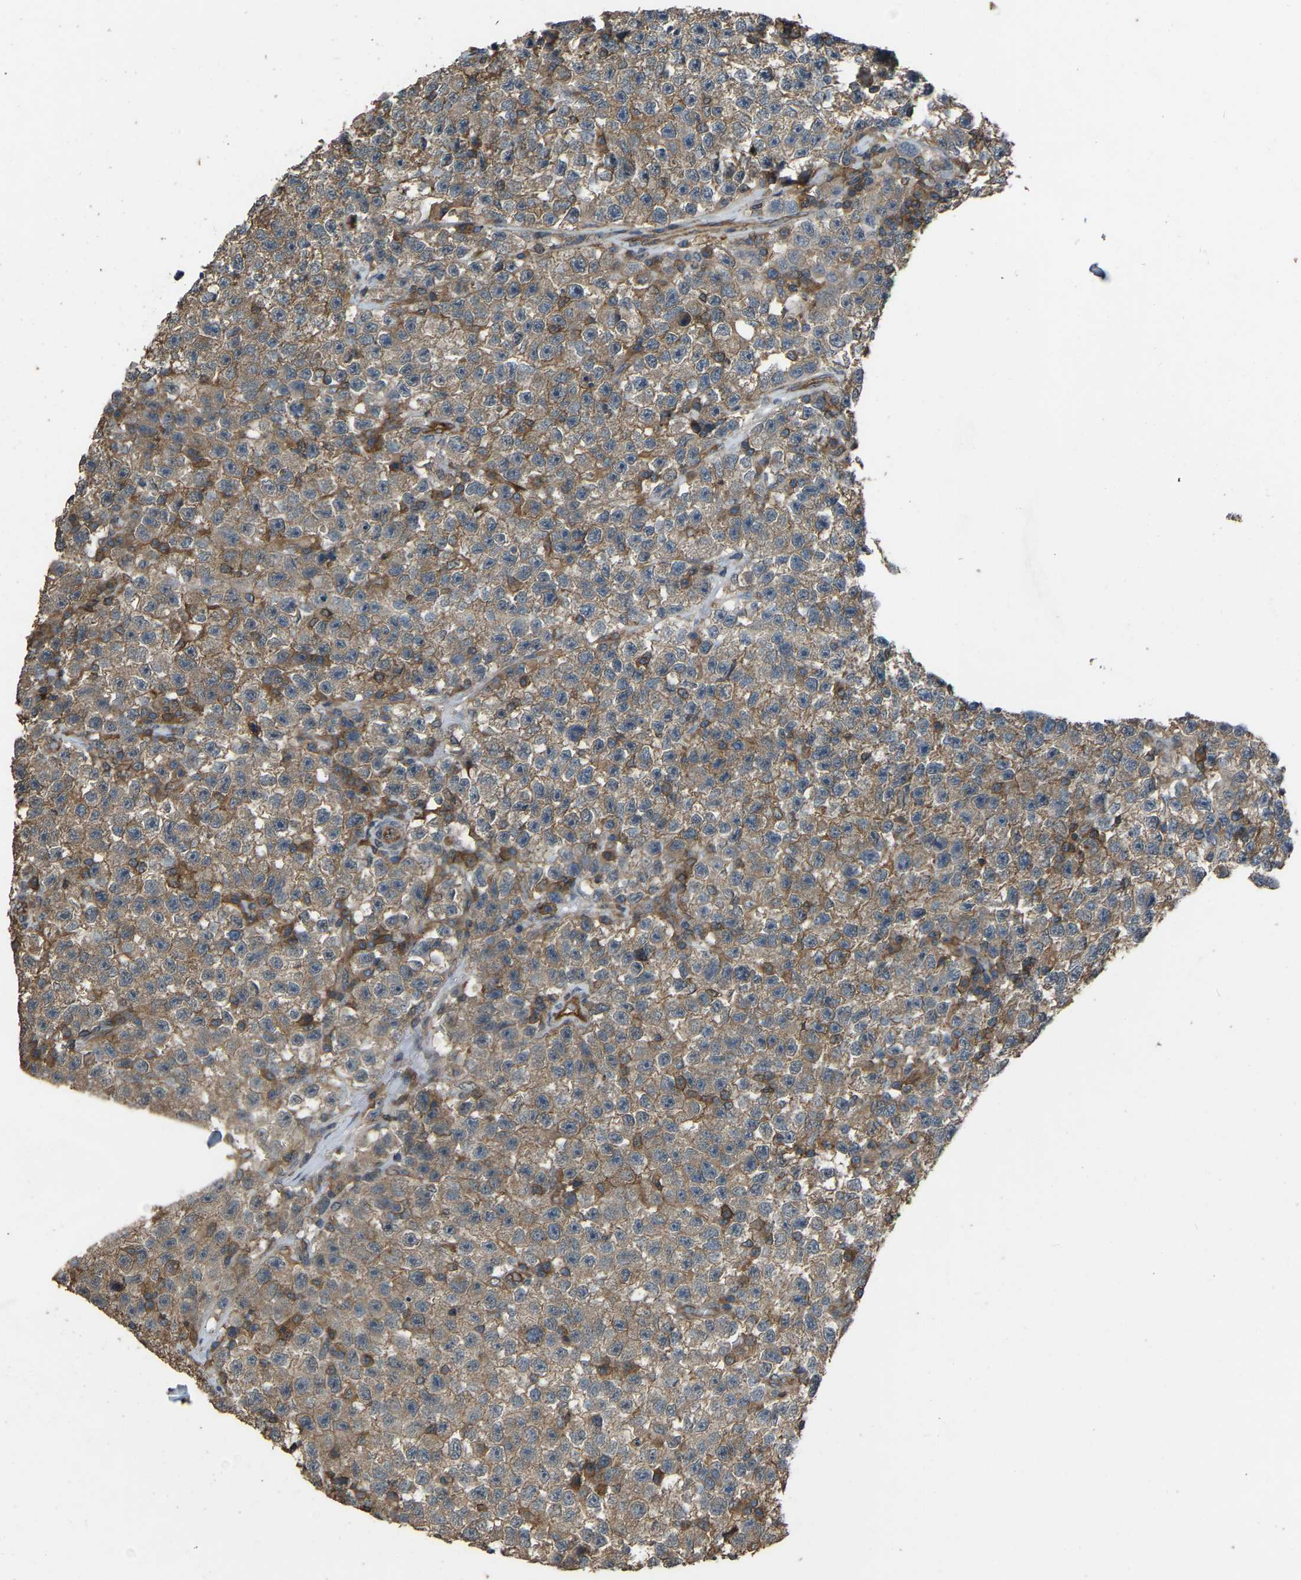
{"staining": {"intensity": "weak", "quantity": ">75%", "location": "cytoplasmic/membranous"}, "tissue": "testis cancer", "cell_type": "Tumor cells", "image_type": "cancer", "snomed": [{"axis": "morphology", "description": "Seminoma, NOS"}, {"axis": "topography", "description": "Testis"}], "caption": "Immunohistochemical staining of testis seminoma displays low levels of weak cytoplasmic/membranous expression in about >75% of tumor cells. (brown staining indicates protein expression, while blue staining denotes nuclei).", "gene": "SLC4A2", "patient": {"sex": "male", "age": 22}}